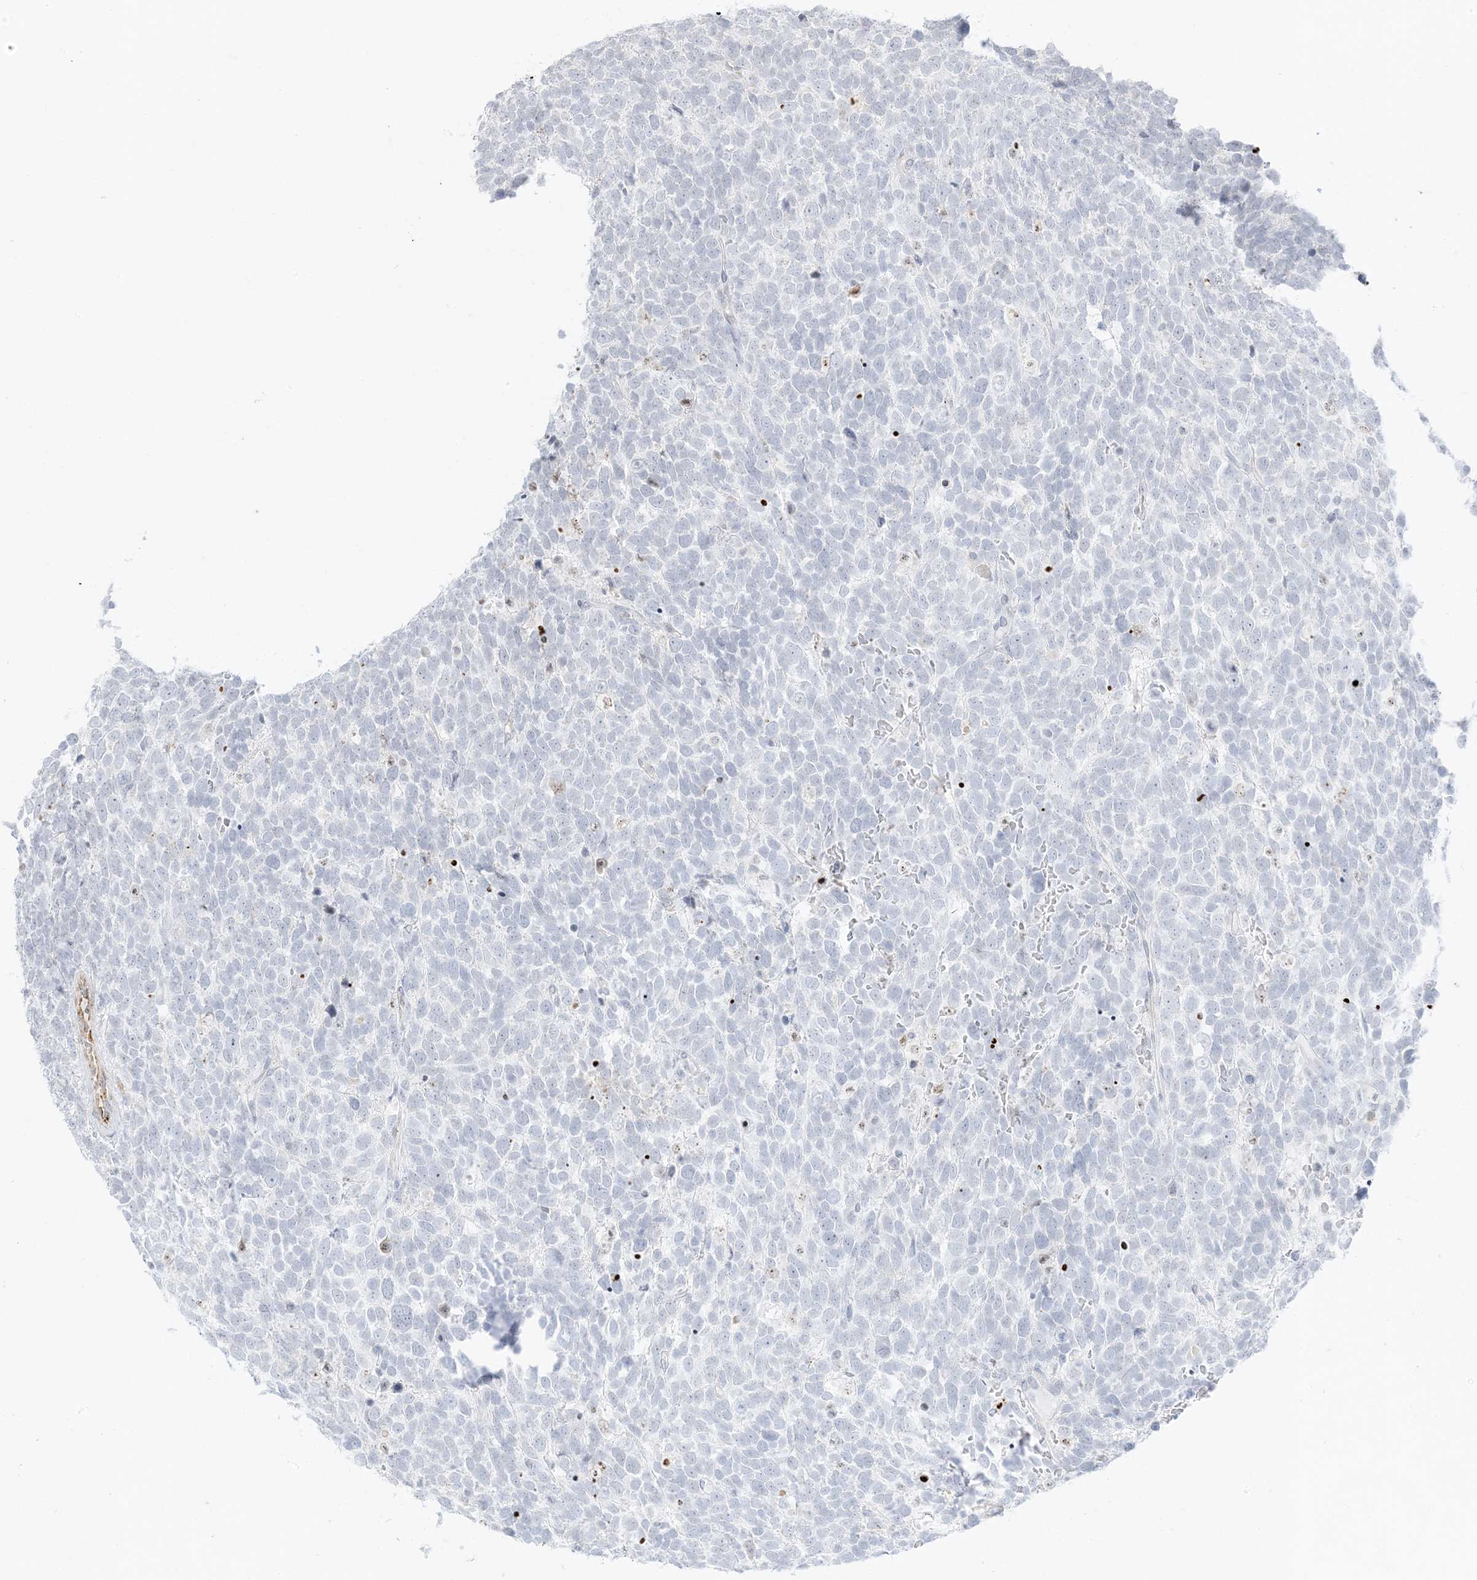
{"staining": {"intensity": "negative", "quantity": "none", "location": "none"}, "tissue": "urothelial cancer", "cell_type": "Tumor cells", "image_type": "cancer", "snomed": [{"axis": "morphology", "description": "Urothelial carcinoma, High grade"}, {"axis": "topography", "description": "Urinary bladder"}], "caption": "DAB (3,3'-diaminobenzidine) immunohistochemical staining of human urothelial cancer exhibits no significant positivity in tumor cells.", "gene": "RAC1", "patient": {"sex": "female", "age": 82}}